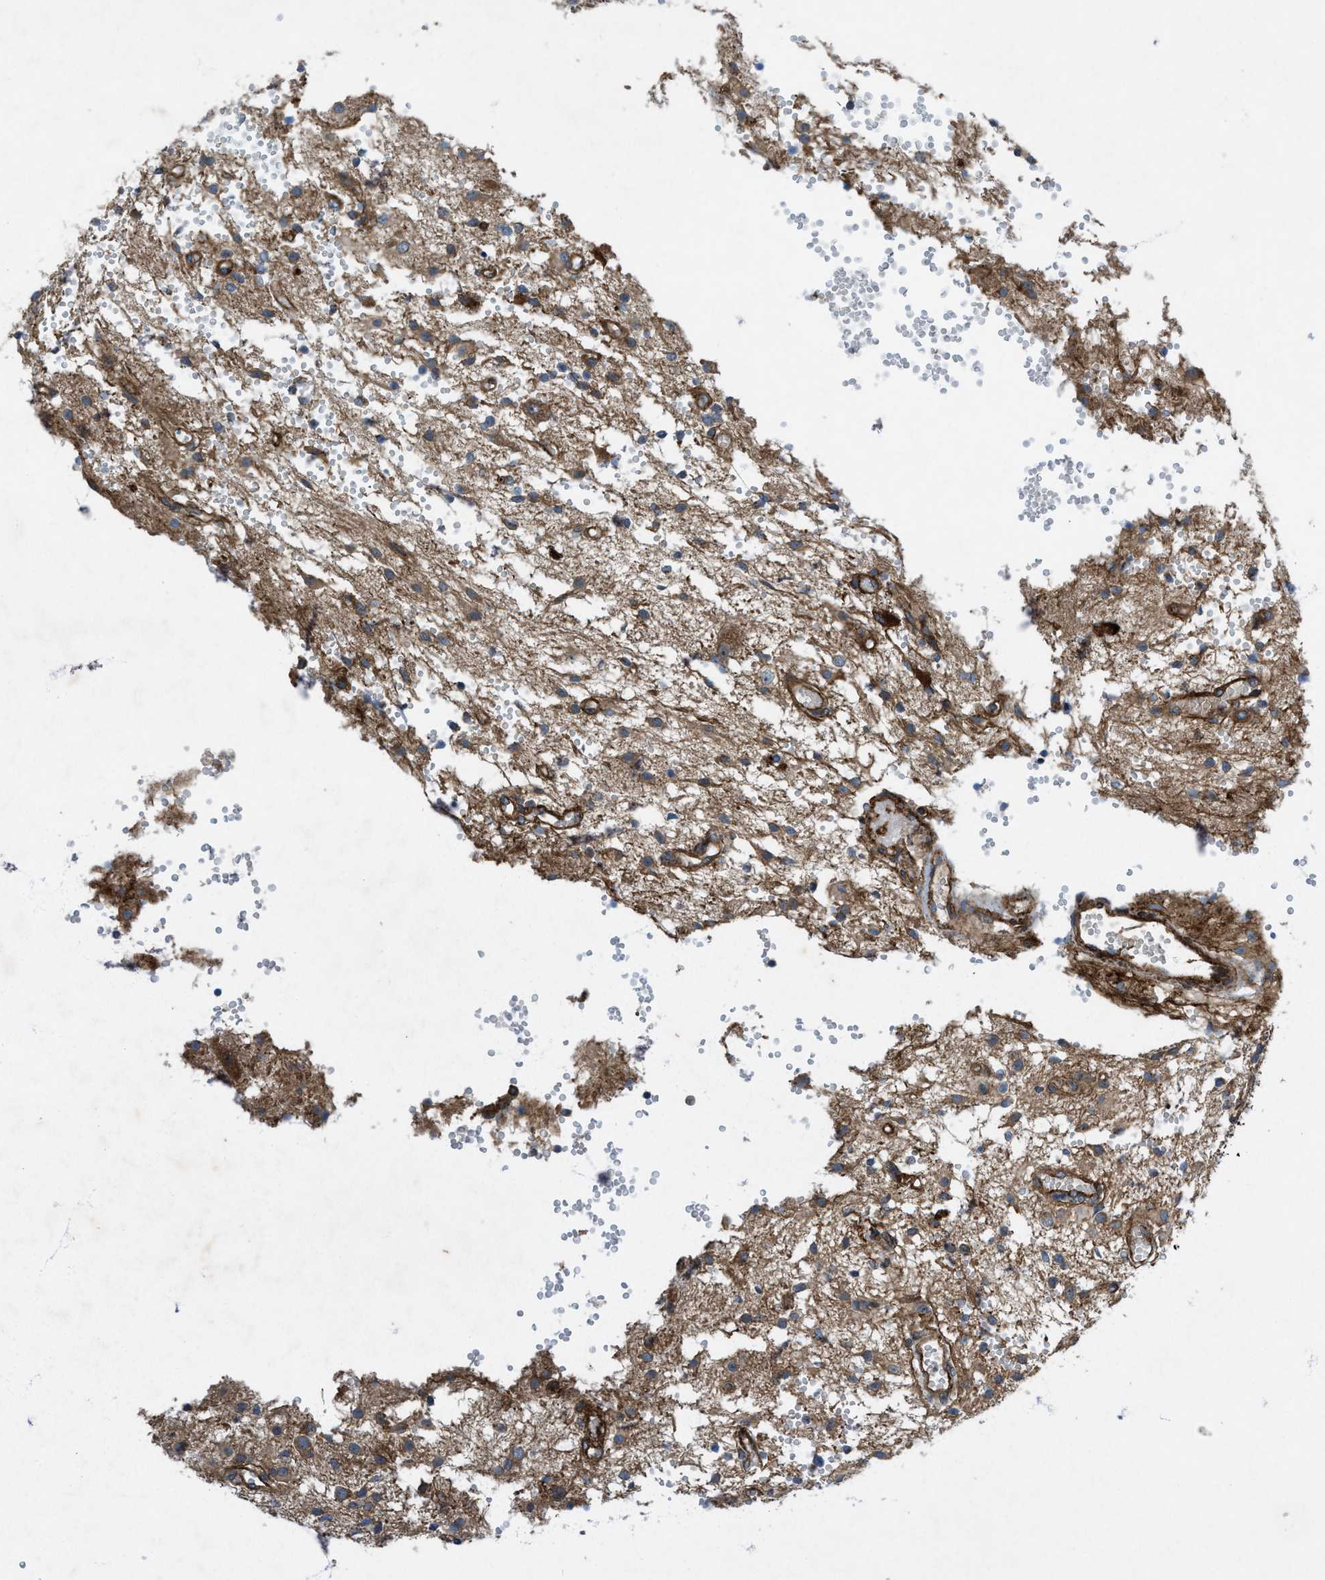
{"staining": {"intensity": "moderate", "quantity": ">75%", "location": "cytoplasmic/membranous"}, "tissue": "glioma", "cell_type": "Tumor cells", "image_type": "cancer", "snomed": [{"axis": "morphology", "description": "Glioma, malignant, High grade"}, {"axis": "topography", "description": "Brain"}], "caption": "A brown stain labels moderate cytoplasmic/membranous expression of a protein in malignant glioma (high-grade) tumor cells.", "gene": "URGCP", "patient": {"sex": "female", "age": 59}}